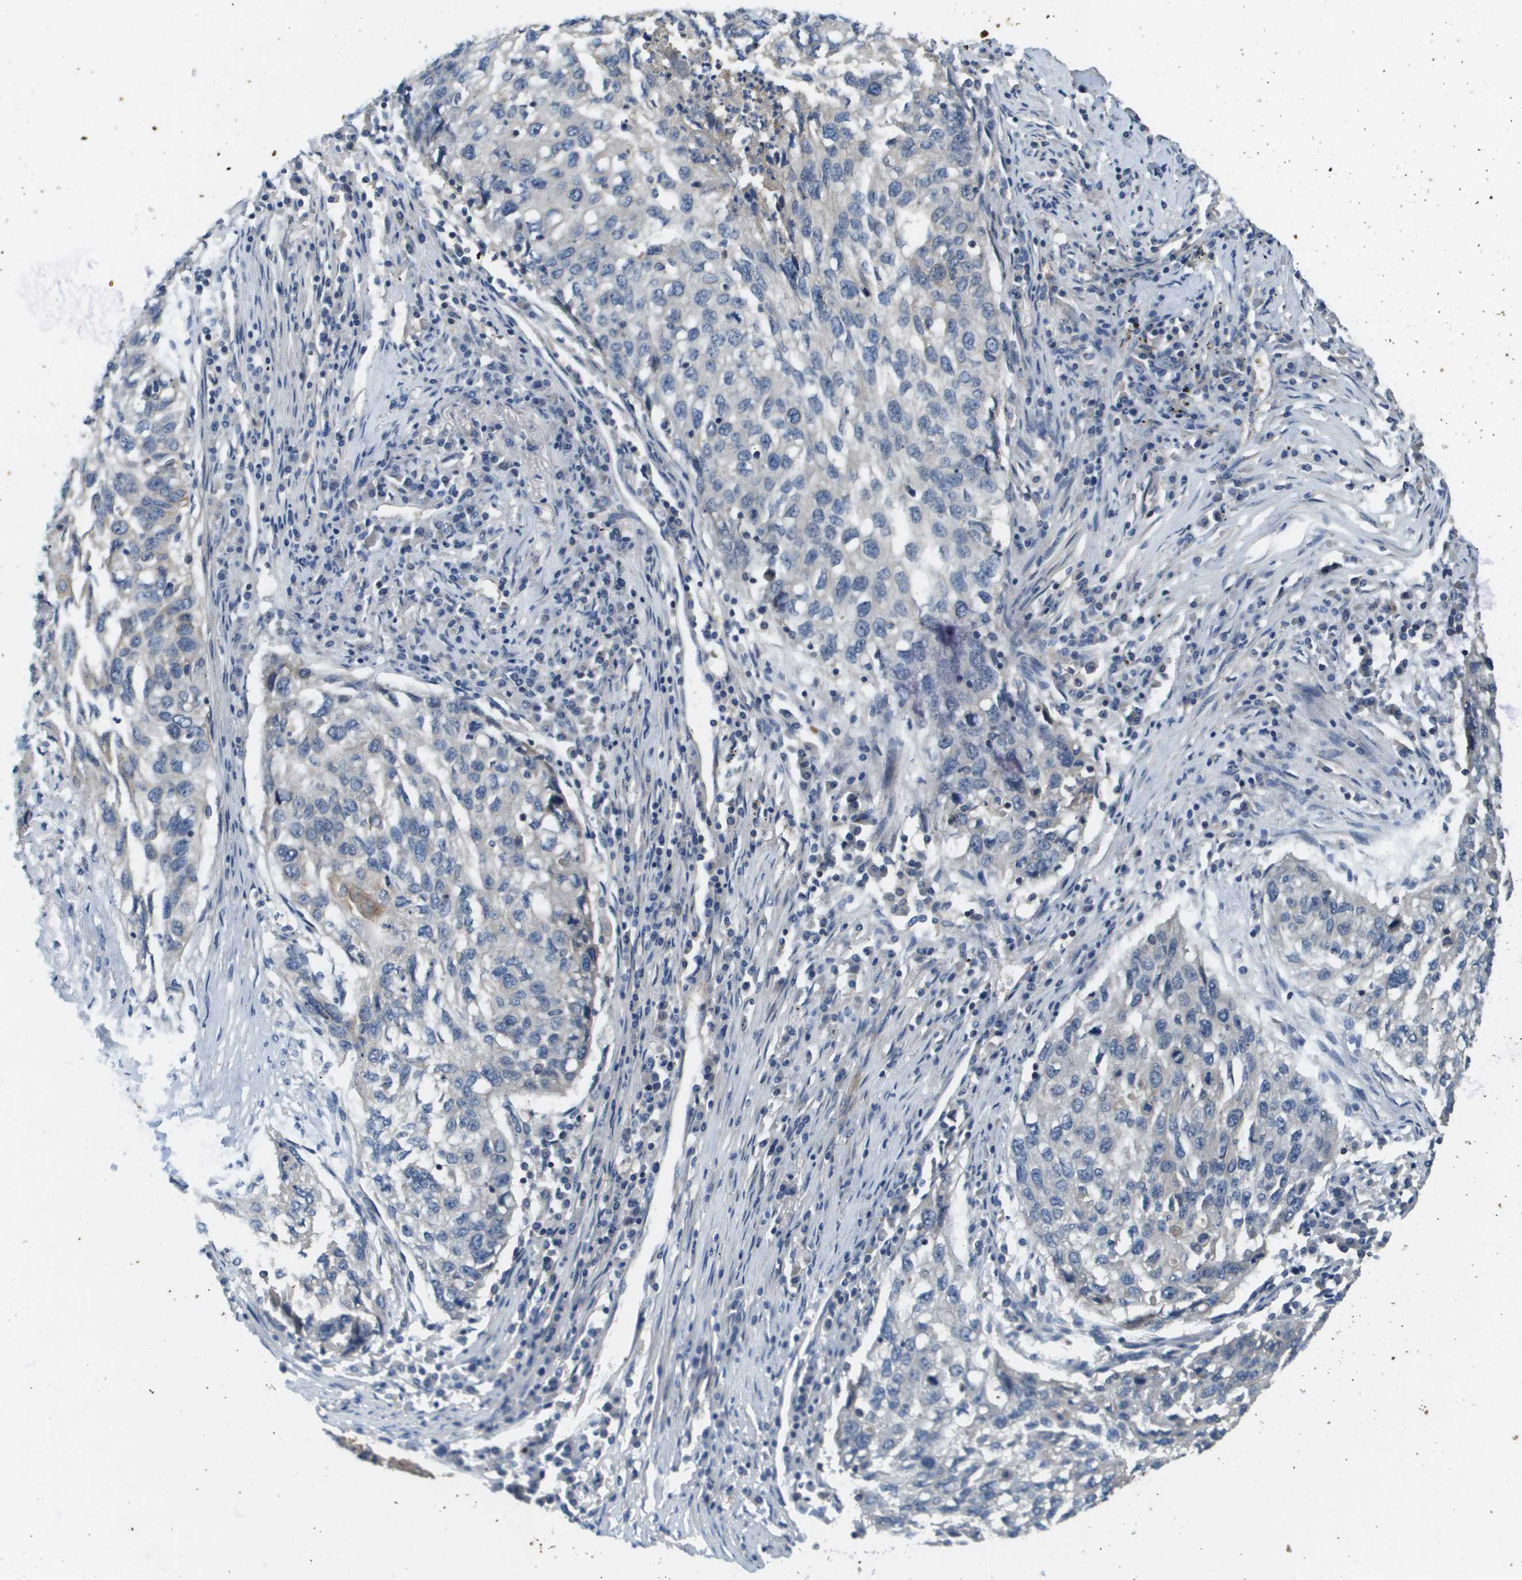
{"staining": {"intensity": "negative", "quantity": "none", "location": "none"}, "tissue": "lung cancer", "cell_type": "Tumor cells", "image_type": "cancer", "snomed": [{"axis": "morphology", "description": "Squamous cell carcinoma, NOS"}, {"axis": "topography", "description": "Lung"}], "caption": "Immunohistochemistry micrograph of lung cancer stained for a protein (brown), which demonstrates no expression in tumor cells.", "gene": "KRT23", "patient": {"sex": "female", "age": 63}}